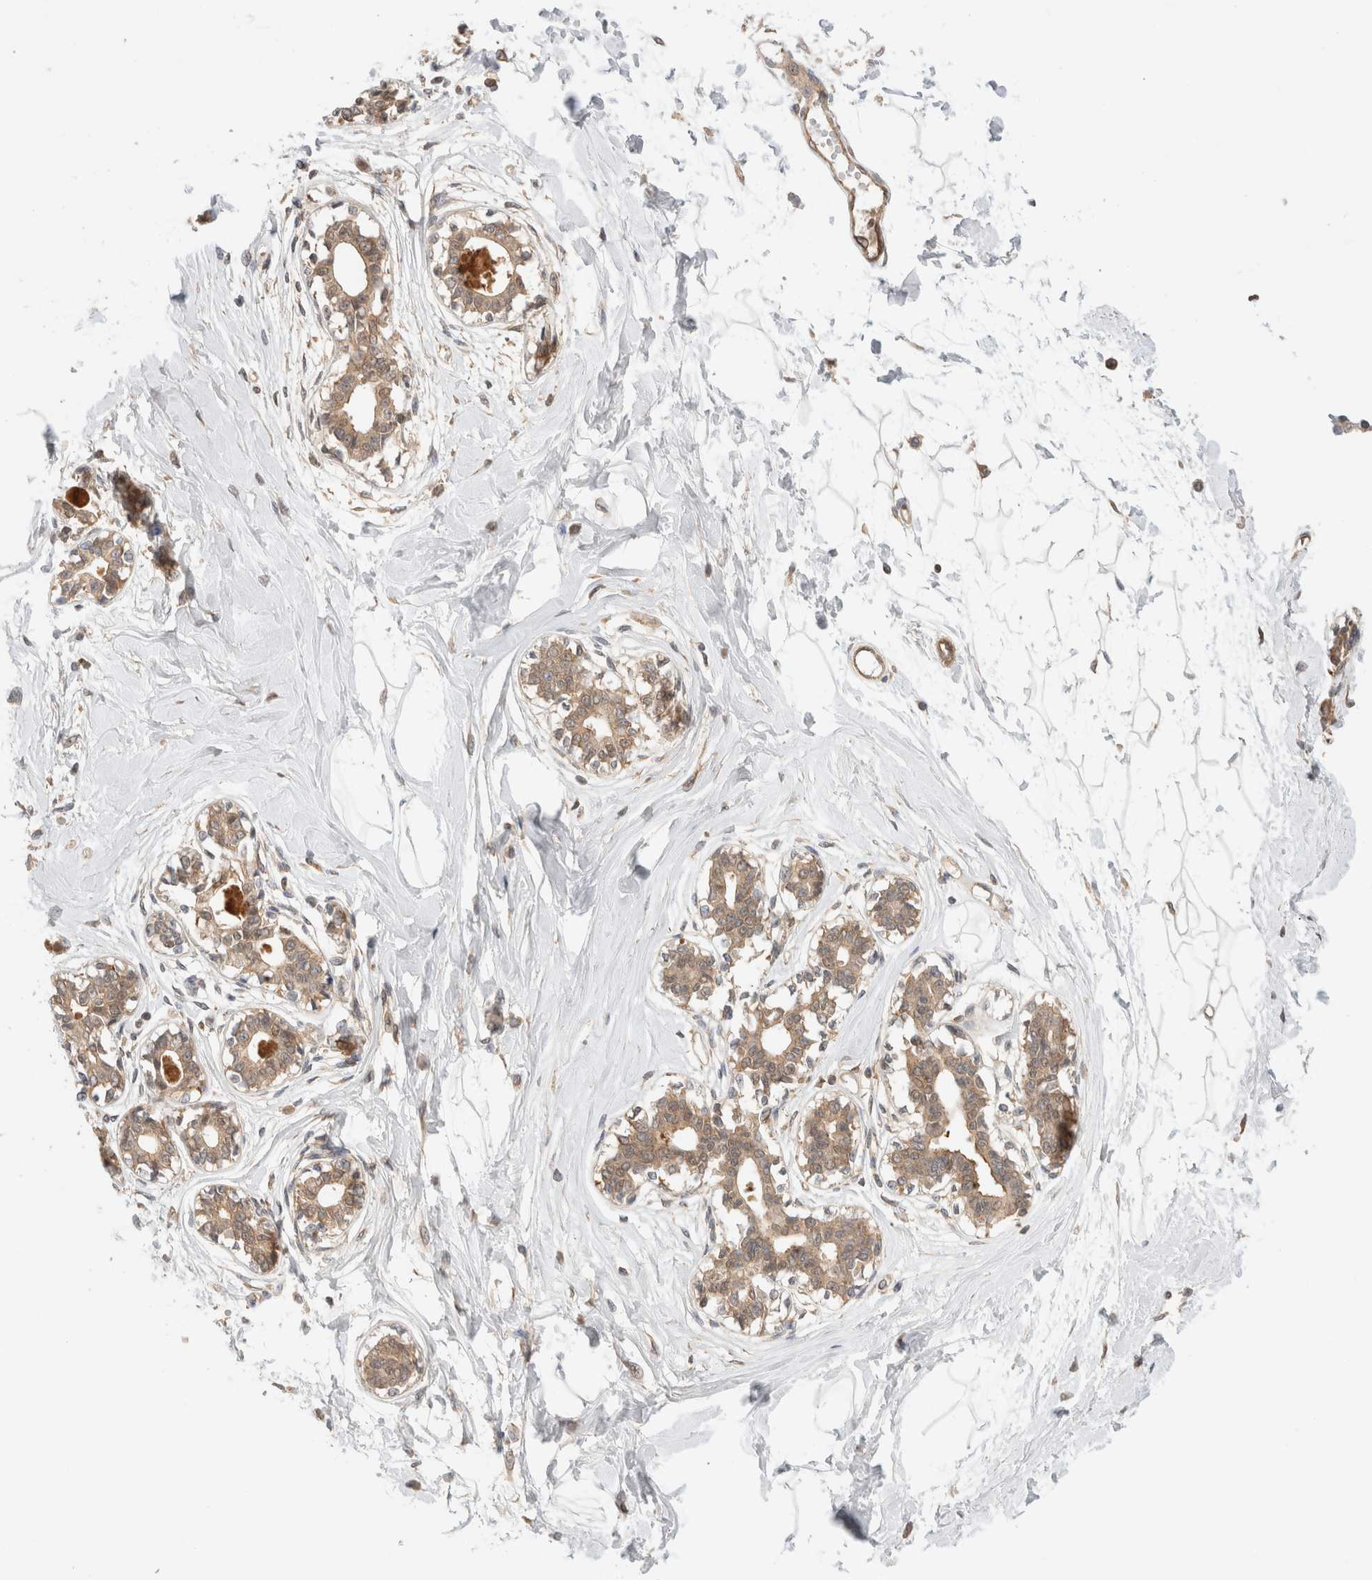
{"staining": {"intensity": "negative", "quantity": "none", "location": "none"}, "tissue": "breast", "cell_type": "Adipocytes", "image_type": "normal", "snomed": [{"axis": "morphology", "description": "Normal tissue, NOS"}, {"axis": "topography", "description": "Breast"}], "caption": "Image shows no protein staining in adipocytes of unremarkable breast. (Immunohistochemistry (ihc), brightfield microscopy, high magnification).", "gene": "NFKB1", "patient": {"sex": "female", "age": 45}}